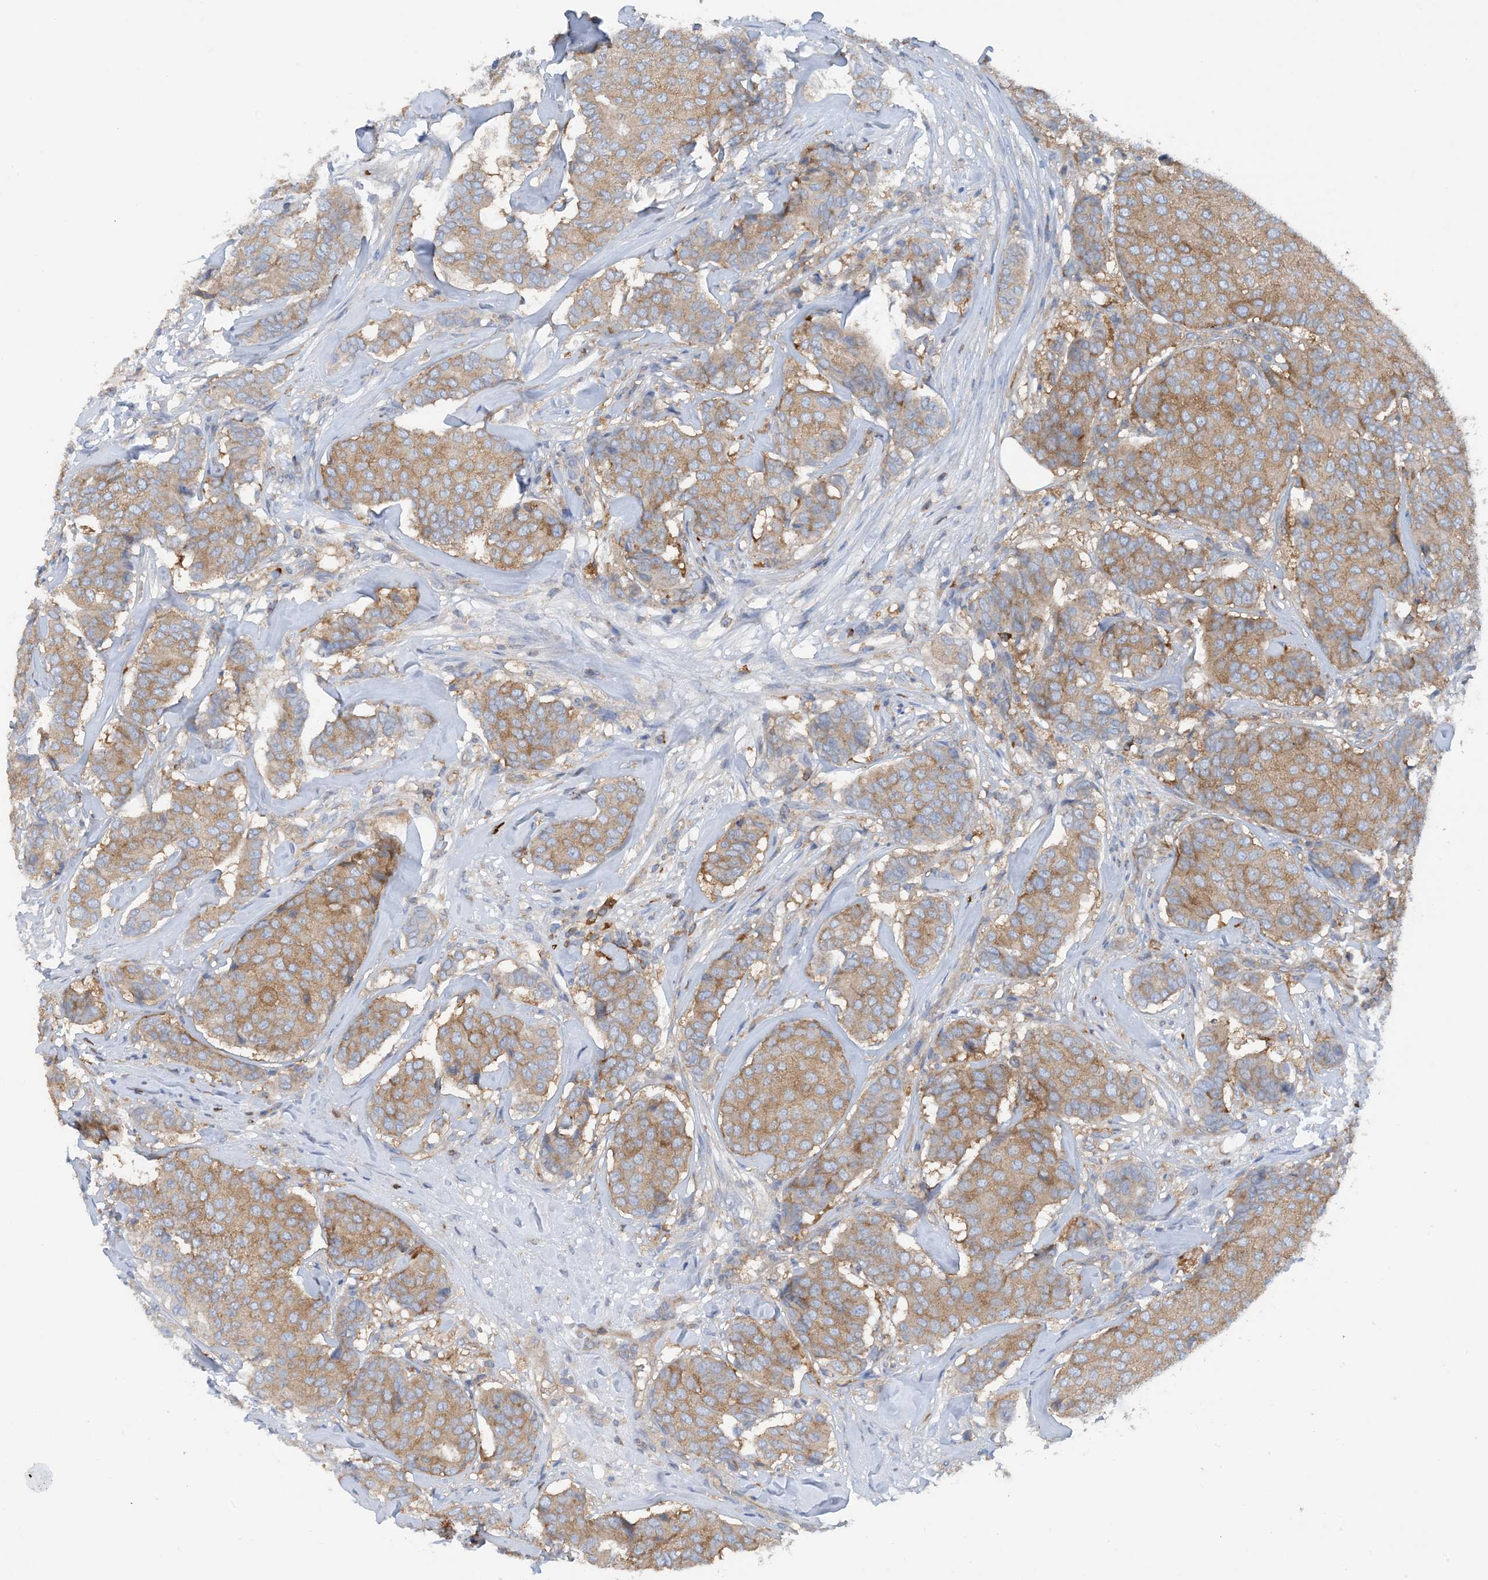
{"staining": {"intensity": "moderate", "quantity": ">75%", "location": "cytoplasmic/membranous"}, "tissue": "breast cancer", "cell_type": "Tumor cells", "image_type": "cancer", "snomed": [{"axis": "morphology", "description": "Duct carcinoma"}, {"axis": "topography", "description": "Breast"}], "caption": "This image reveals IHC staining of human breast cancer (intraductal carcinoma), with medium moderate cytoplasmic/membranous positivity in approximately >75% of tumor cells.", "gene": "PHACTR2", "patient": {"sex": "female", "age": 75}}